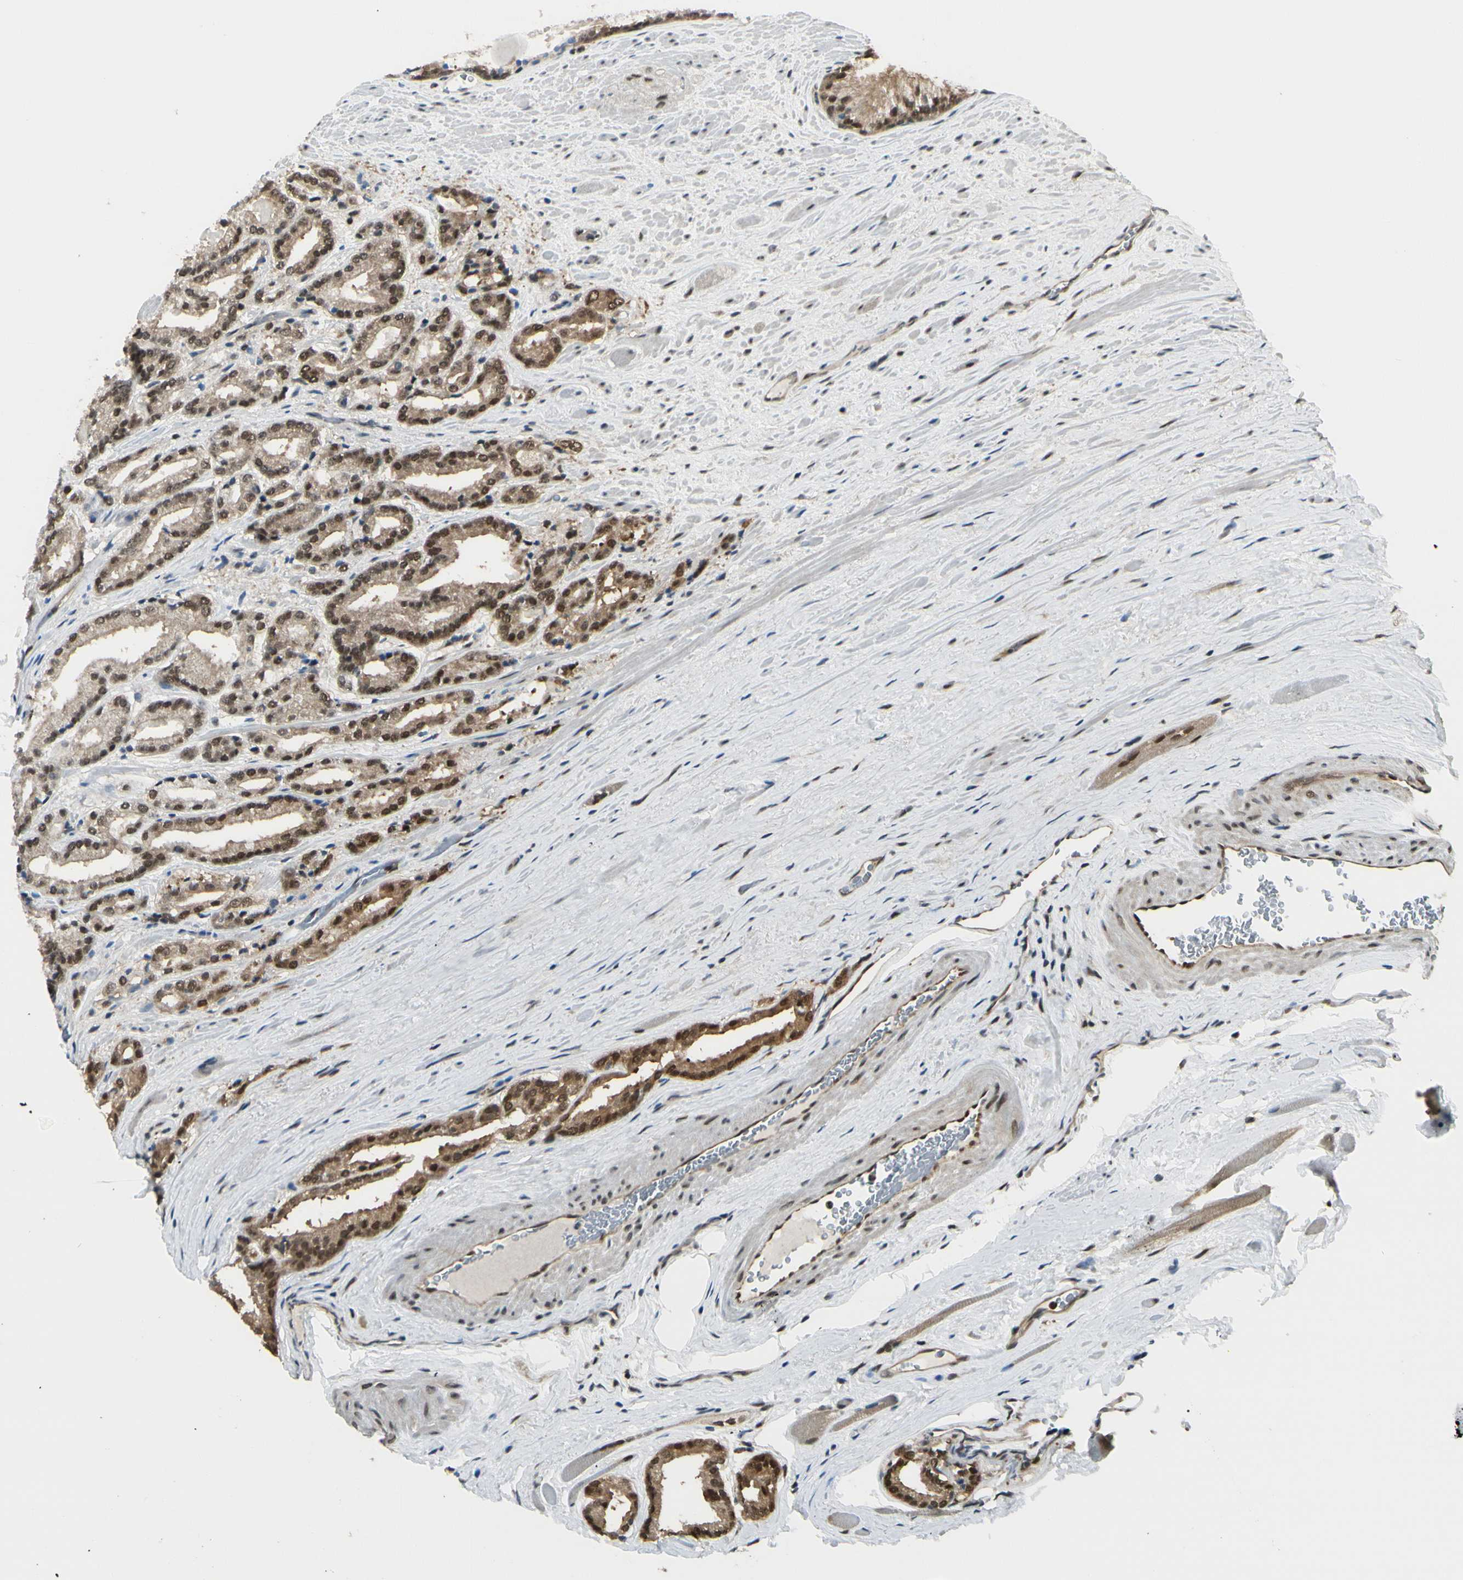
{"staining": {"intensity": "strong", "quantity": ">75%", "location": "cytoplasmic/membranous,nuclear"}, "tissue": "prostate cancer", "cell_type": "Tumor cells", "image_type": "cancer", "snomed": [{"axis": "morphology", "description": "Adenocarcinoma, Low grade"}, {"axis": "topography", "description": "Prostate"}], "caption": "Immunohistochemistry (DAB (3,3'-diaminobenzidine)) staining of human adenocarcinoma (low-grade) (prostate) displays strong cytoplasmic/membranous and nuclear protein staining in about >75% of tumor cells.", "gene": "HSF1", "patient": {"sex": "male", "age": 59}}